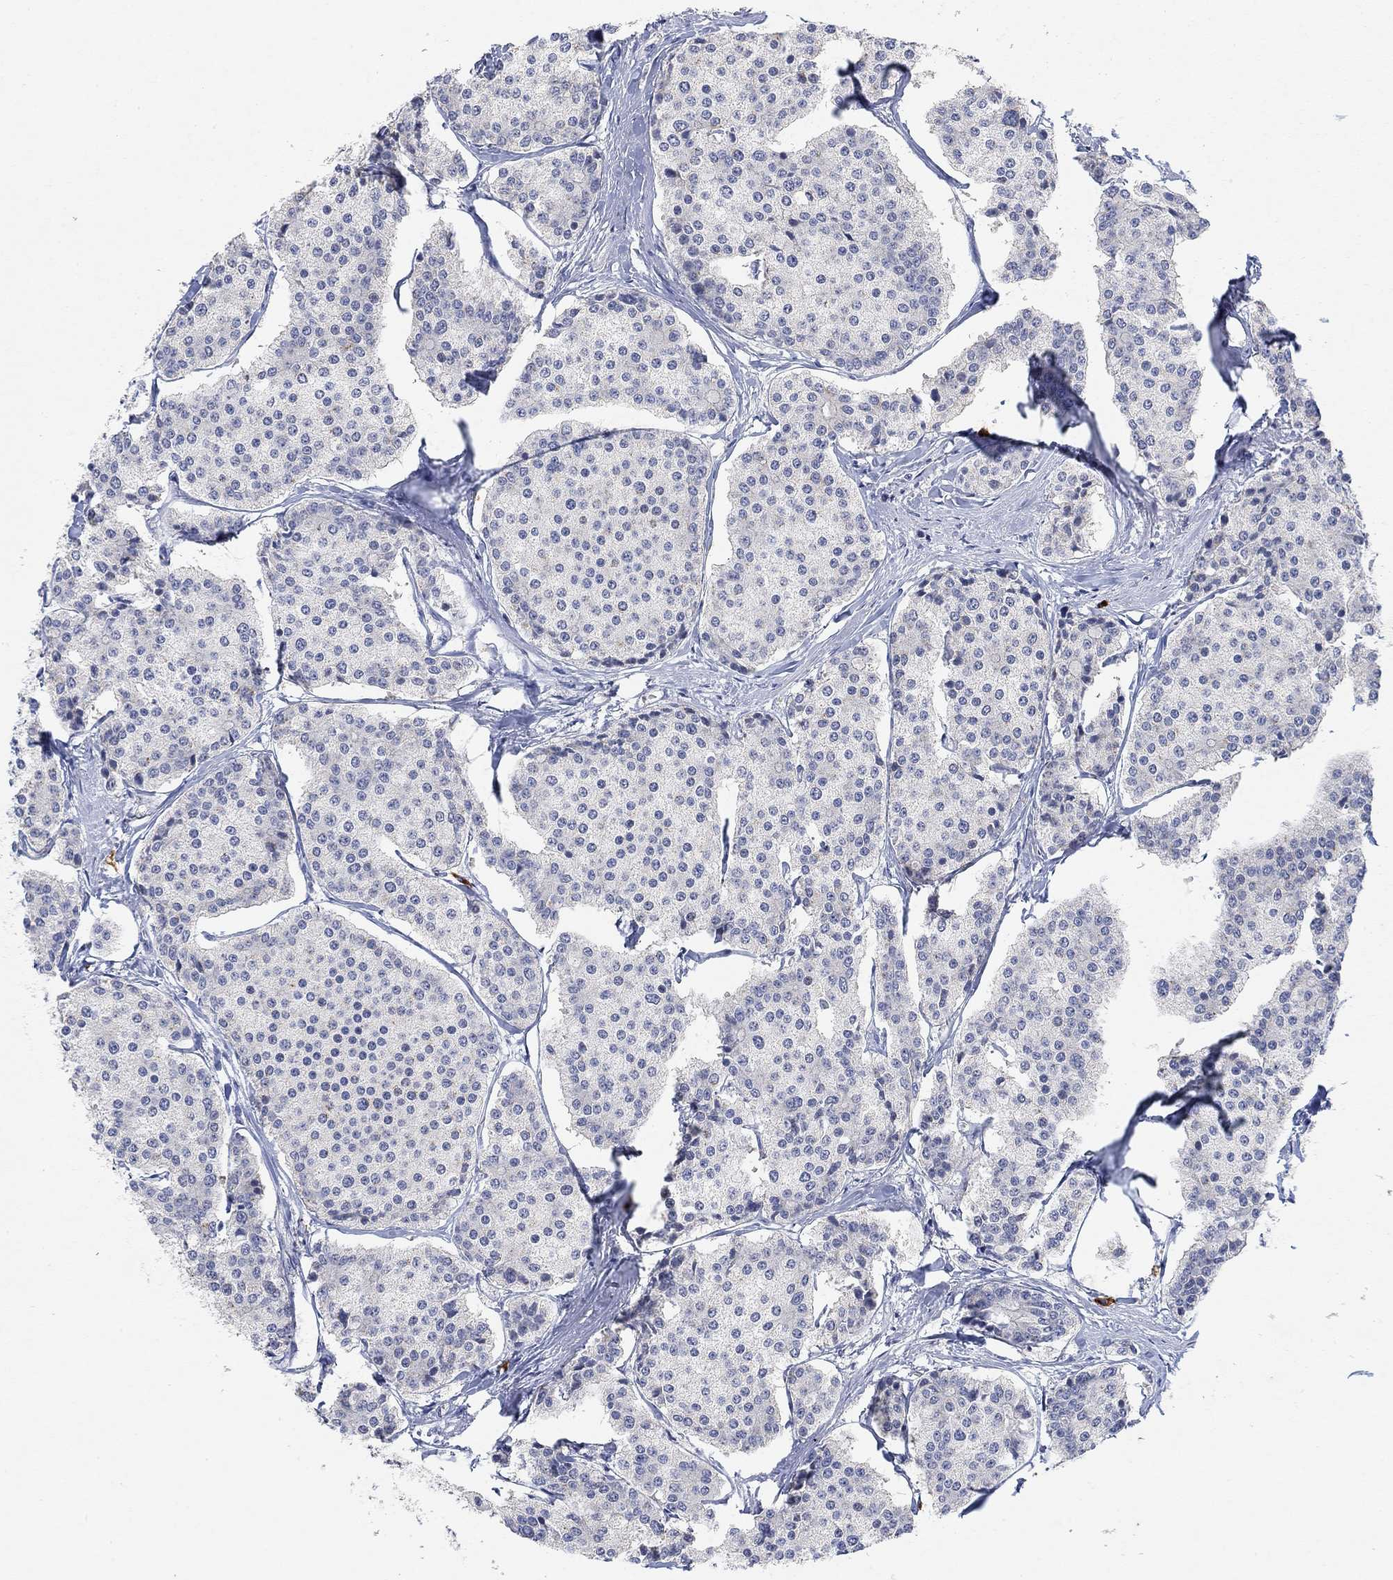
{"staining": {"intensity": "negative", "quantity": "none", "location": "none"}, "tissue": "carcinoid", "cell_type": "Tumor cells", "image_type": "cancer", "snomed": [{"axis": "morphology", "description": "Carcinoid, malignant, NOS"}, {"axis": "topography", "description": "Small intestine"}], "caption": "Immunohistochemistry (IHC) histopathology image of human malignant carcinoid stained for a protein (brown), which shows no expression in tumor cells. Brightfield microscopy of IHC stained with DAB (3,3'-diaminobenzidine) (brown) and hematoxylin (blue), captured at high magnification.", "gene": "VAT1L", "patient": {"sex": "female", "age": 65}}